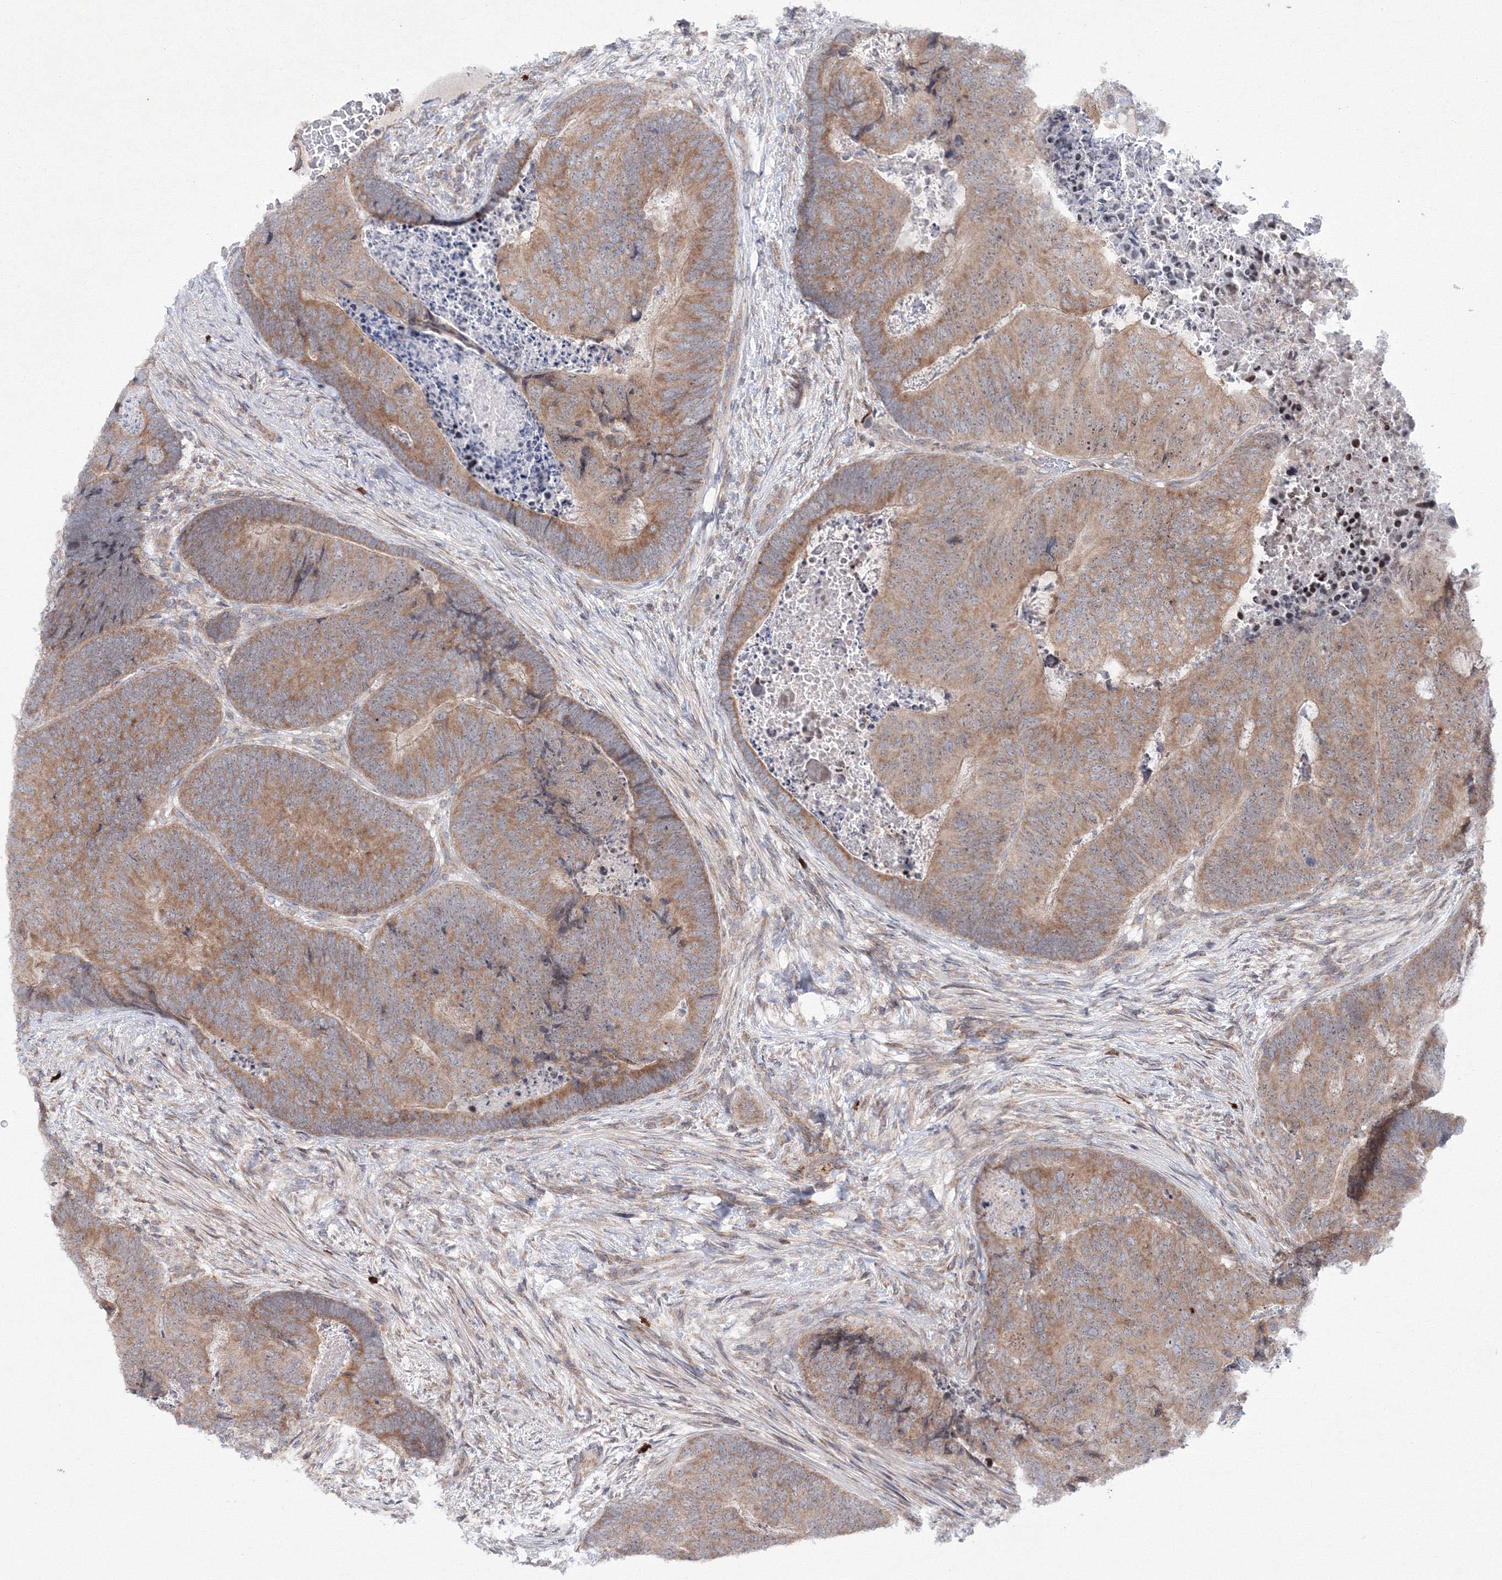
{"staining": {"intensity": "moderate", "quantity": ">75%", "location": "cytoplasmic/membranous,nuclear"}, "tissue": "colorectal cancer", "cell_type": "Tumor cells", "image_type": "cancer", "snomed": [{"axis": "morphology", "description": "Adenocarcinoma, NOS"}, {"axis": "topography", "description": "Colon"}], "caption": "Immunohistochemical staining of human colorectal cancer exhibits medium levels of moderate cytoplasmic/membranous and nuclear protein expression in about >75% of tumor cells. The protein is shown in brown color, while the nuclei are stained blue.", "gene": "MKRN2", "patient": {"sex": "female", "age": 67}}